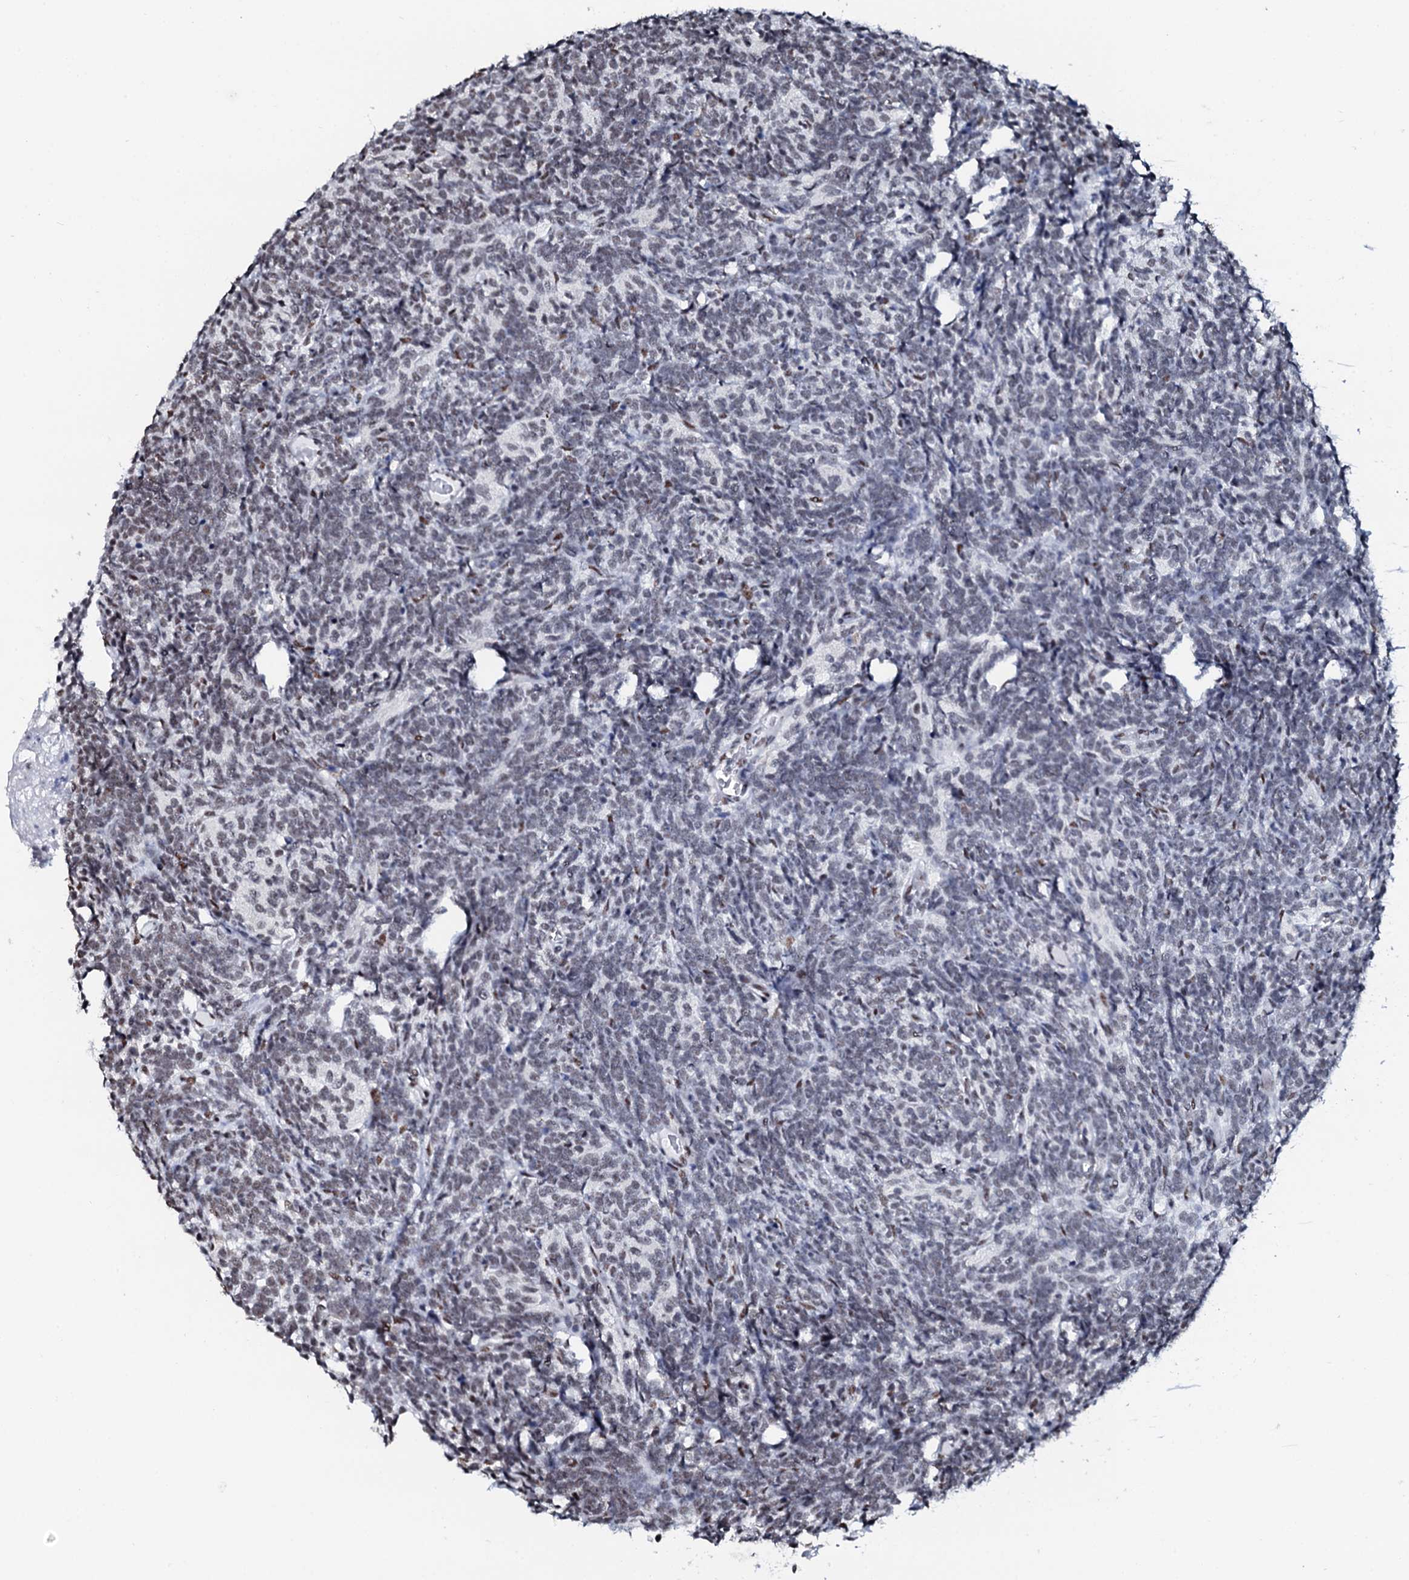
{"staining": {"intensity": "negative", "quantity": "none", "location": "none"}, "tissue": "glioma", "cell_type": "Tumor cells", "image_type": "cancer", "snomed": [{"axis": "morphology", "description": "Glioma, malignant, Low grade"}, {"axis": "topography", "description": "Brain"}], "caption": "This is a histopathology image of immunohistochemistry (IHC) staining of malignant glioma (low-grade), which shows no expression in tumor cells. Nuclei are stained in blue.", "gene": "NKAPD1", "patient": {"sex": "female", "age": 1}}